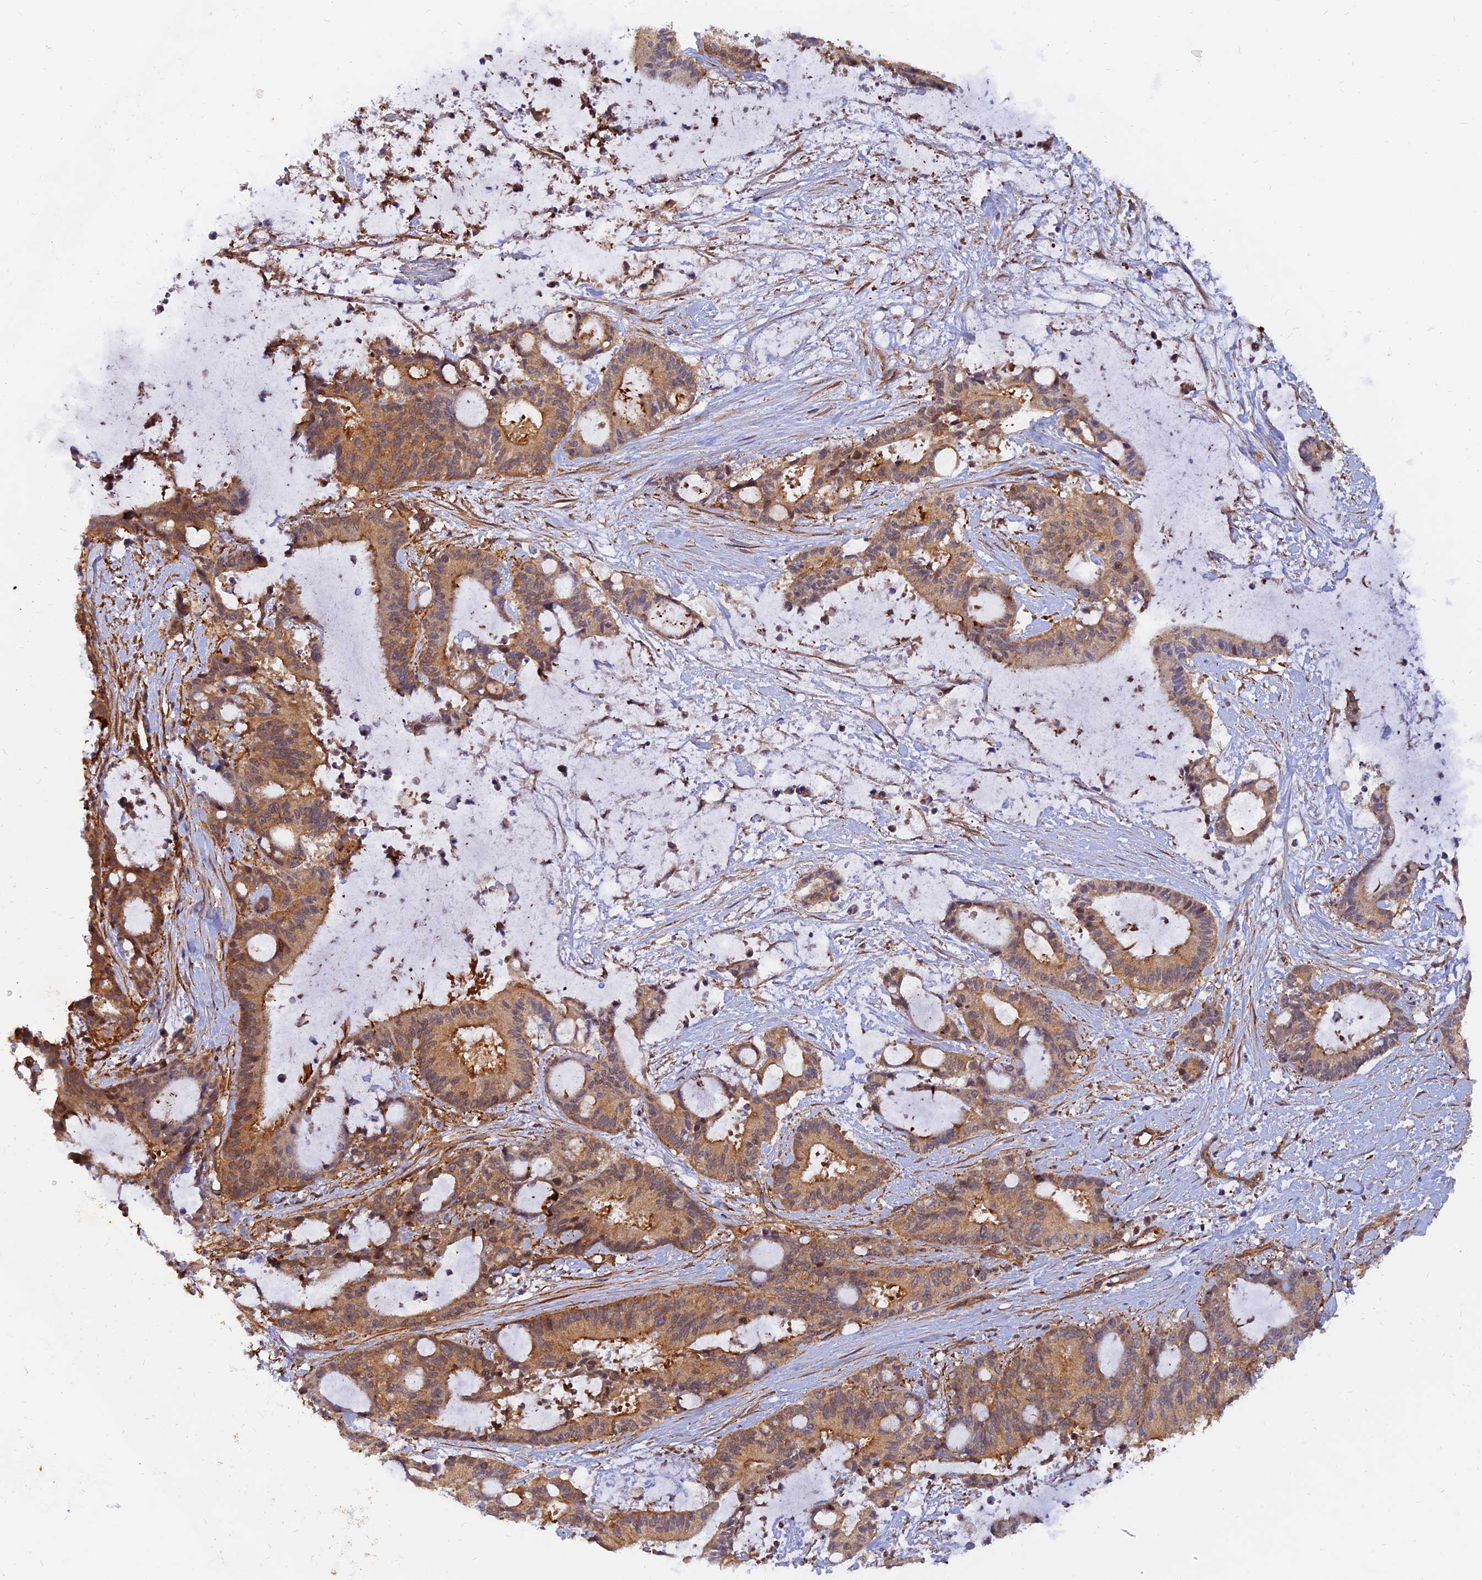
{"staining": {"intensity": "moderate", "quantity": ">75%", "location": "cytoplasmic/membranous"}, "tissue": "liver cancer", "cell_type": "Tumor cells", "image_type": "cancer", "snomed": [{"axis": "morphology", "description": "Normal tissue, NOS"}, {"axis": "morphology", "description": "Cholangiocarcinoma"}, {"axis": "topography", "description": "Liver"}, {"axis": "topography", "description": "Peripheral nerve tissue"}], "caption": "IHC image of human cholangiocarcinoma (liver) stained for a protein (brown), which shows medium levels of moderate cytoplasmic/membranous positivity in about >75% of tumor cells.", "gene": "WDR41", "patient": {"sex": "female", "age": 73}}